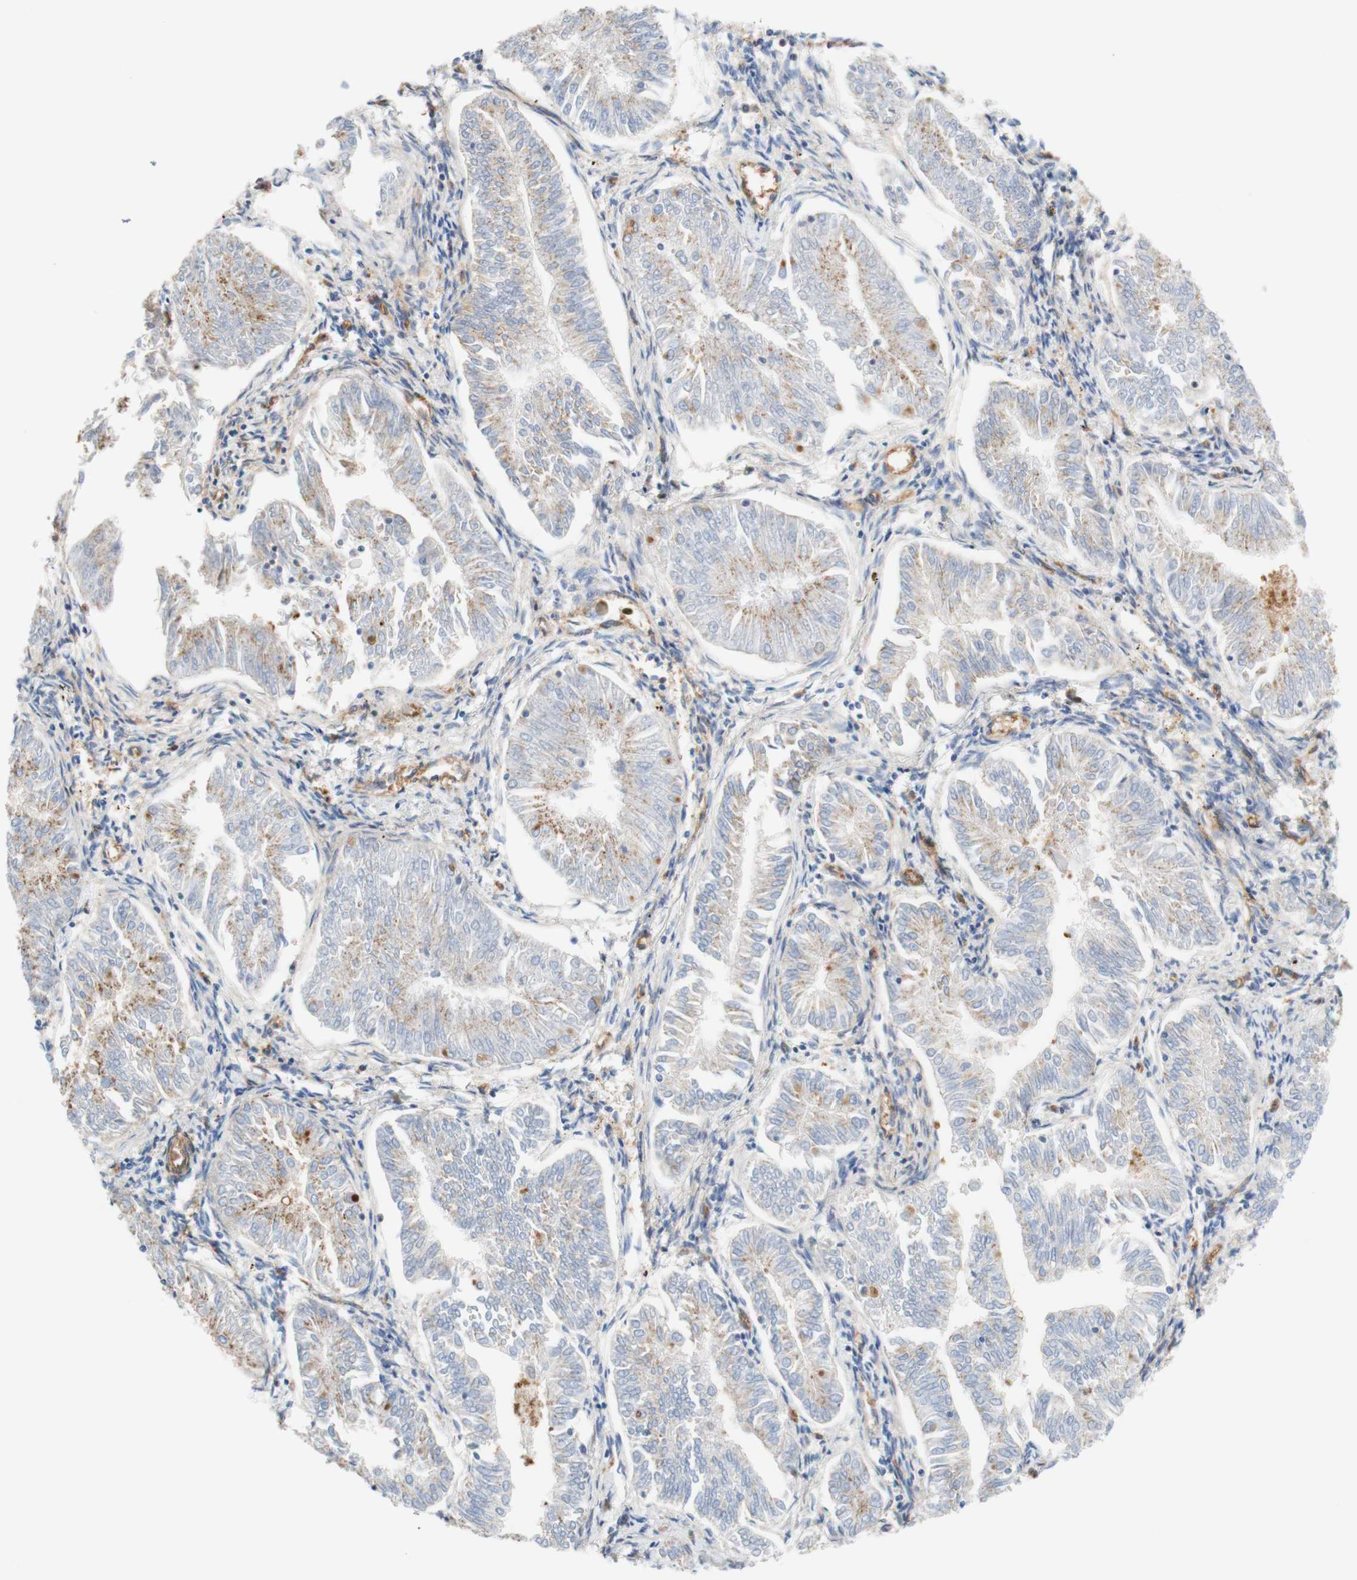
{"staining": {"intensity": "weak", "quantity": "<25%", "location": "cytoplasmic/membranous"}, "tissue": "endometrial cancer", "cell_type": "Tumor cells", "image_type": "cancer", "snomed": [{"axis": "morphology", "description": "Adenocarcinoma, NOS"}, {"axis": "topography", "description": "Endometrium"}], "caption": "Histopathology image shows no protein positivity in tumor cells of adenocarcinoma (endometrial) tissue.", "gene": "STOM", "patient": {"sex": "female", "age": 53}}